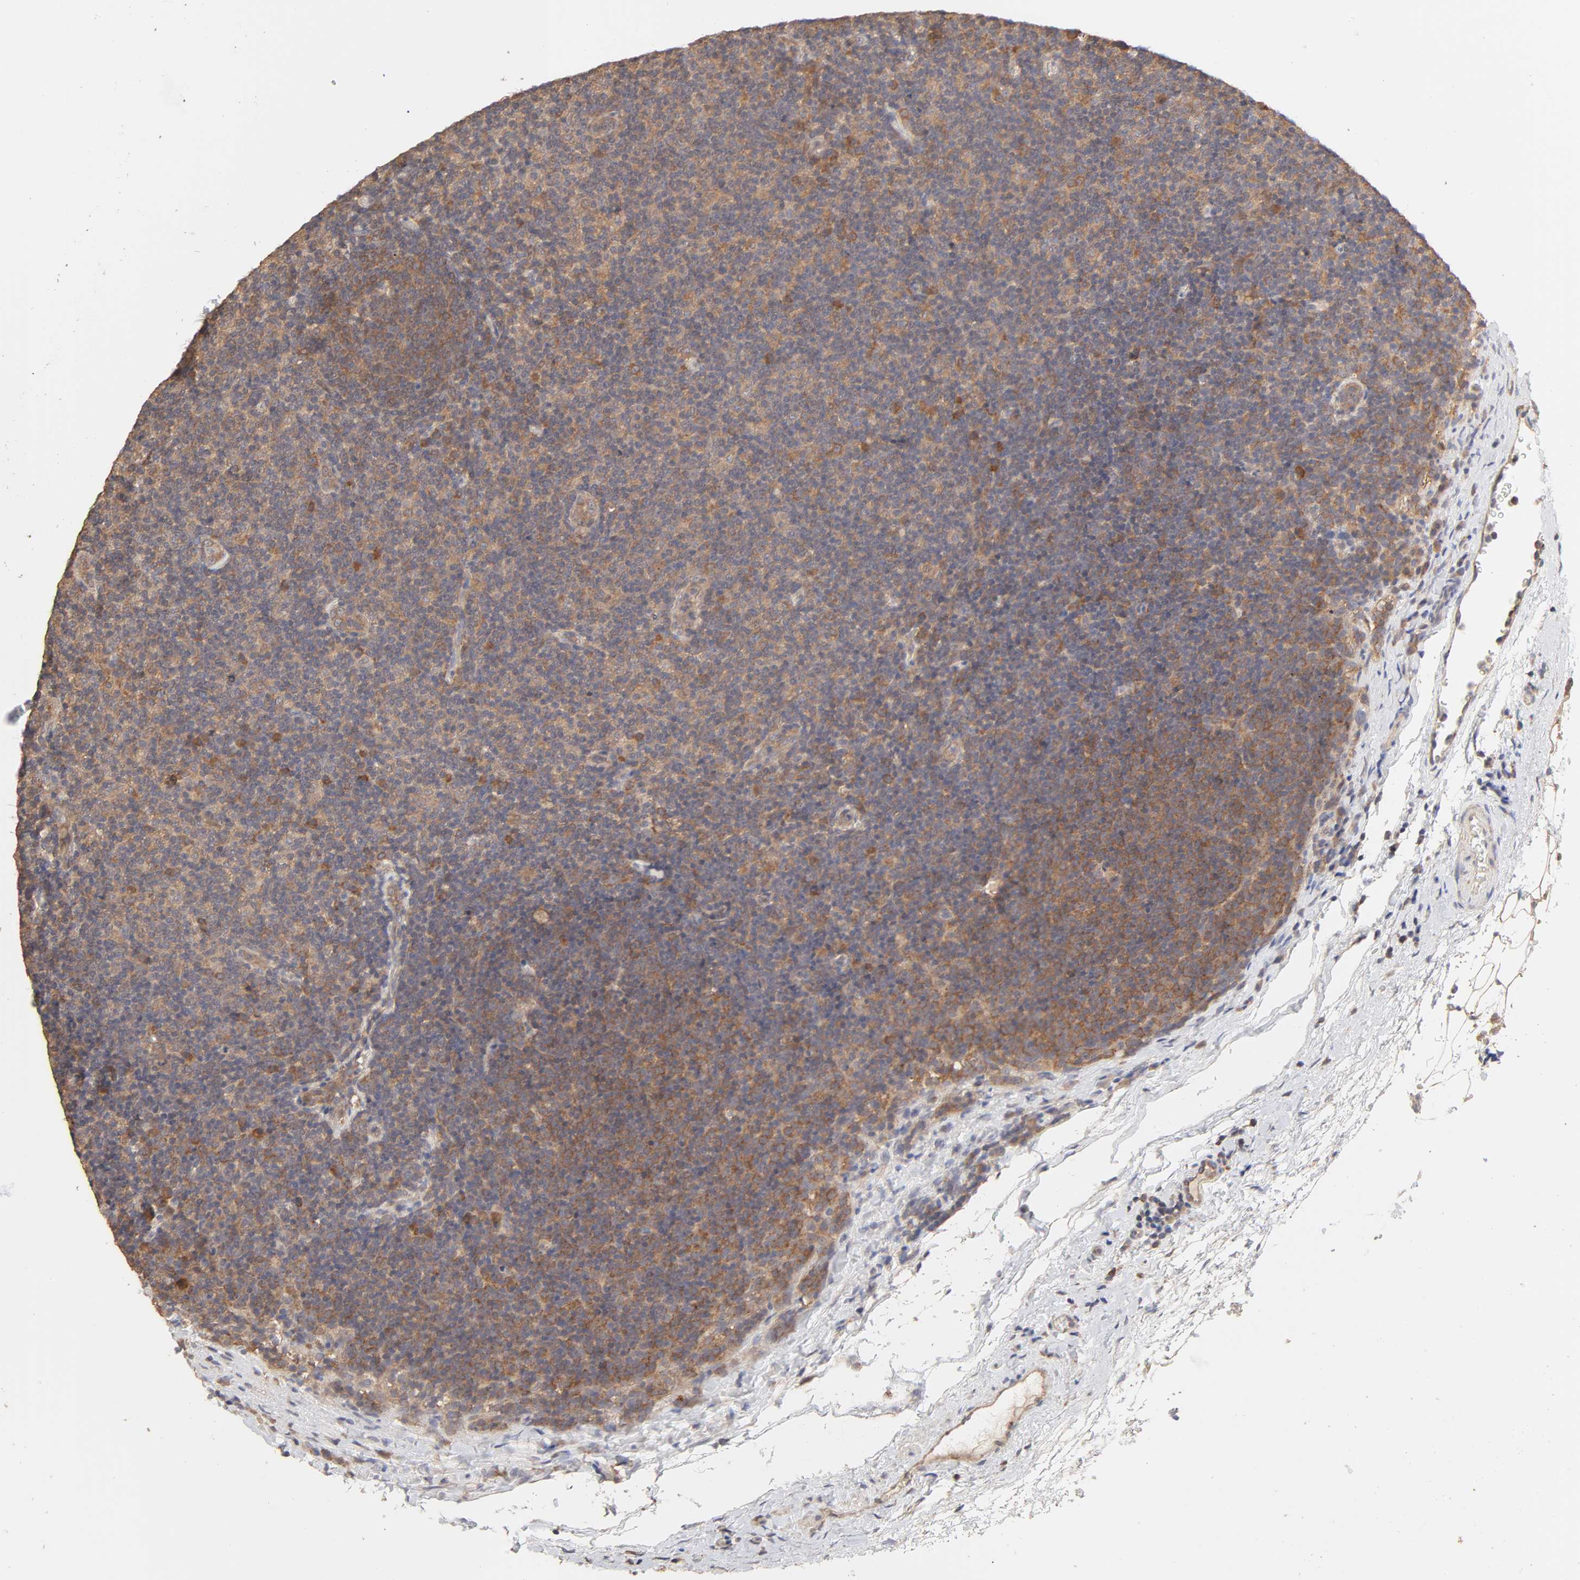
{"staining": {"intensity": "moderate", "quantity": "25%-75%", "location": "cytoplasmic/membranous"}, "tissue": "lymphoma", "cell_type": "Tumor cells", "image_type": "cancer", "snomed": [{"axis": "morphology", "description": "Malignant lymphoma, non-Hodgkin's type, Low grade"}, {"axis": "topography", "description": "Lymph node"}], "caption": "Protein expression analysis of human lymphoma reveals moderate cytoplasmic/membranous positivity in about 25%-75% of tumor cells.", "gene": "AP1G2", "patient": {"sex": "male", "age": 70}}